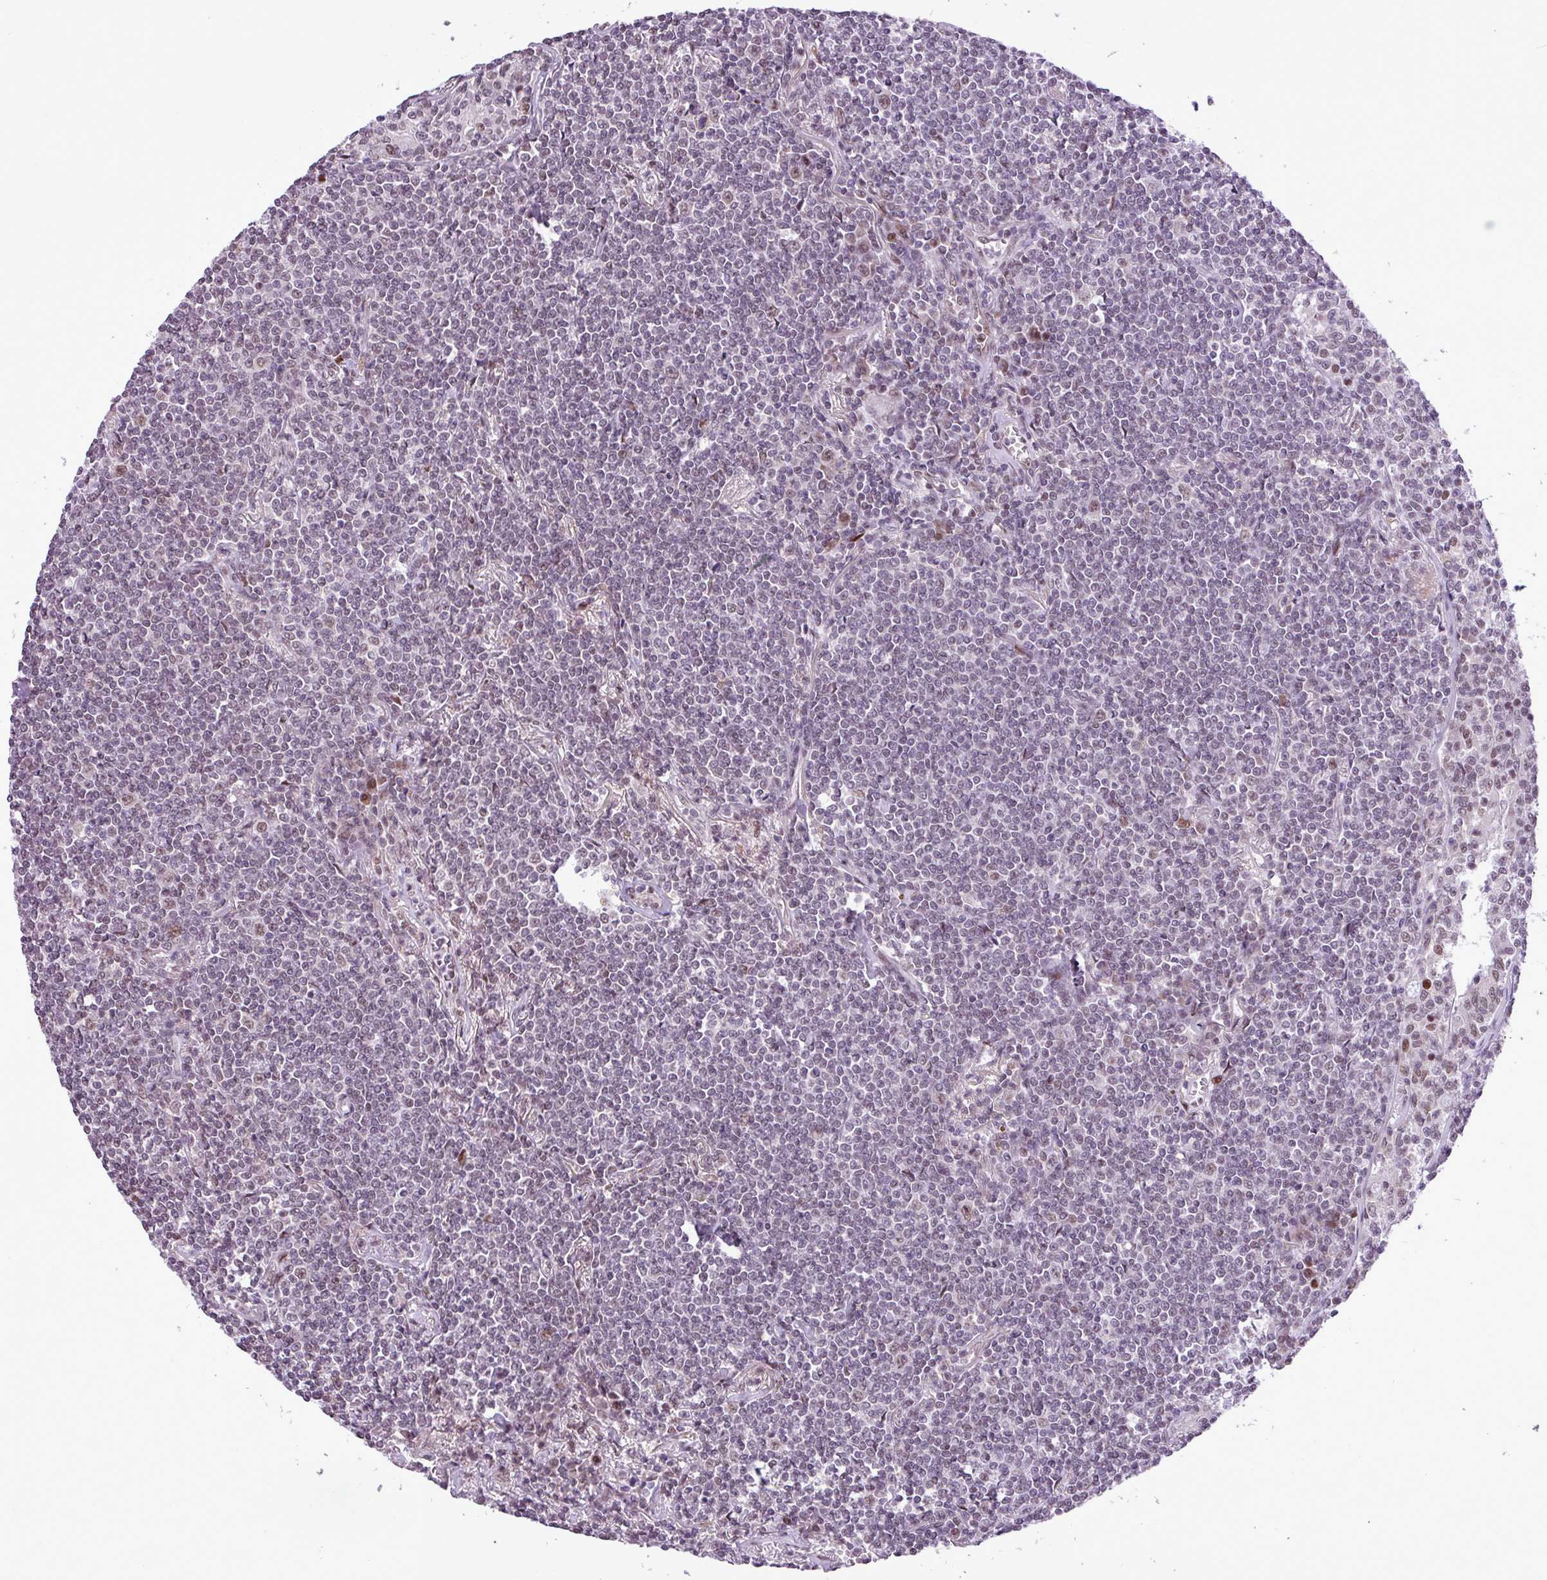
{"staining": {"intensity": "weak", "quantity": "<25%", "location": "nuclear"}, "tissue": "lymphoma", "cell_type": "Tumor cells", "image_type": "cancer", "snomed": [{"axis": "morphology", "description": "Malignant lymphoma, non-Hodgkin's type, Low grade"}, {"axis": "topography", "description": "Lung"}], "caption": "The micrograph displays no significant expression in tumor cells of lymphoma. (DAB (3,3'-diaminobenzidine) immunohistochemistry (IHC) visualized using brightfield microscopy, high magnification).", "gene": "ZNF354A", "patient": {"sex": "female", "age": 71}}